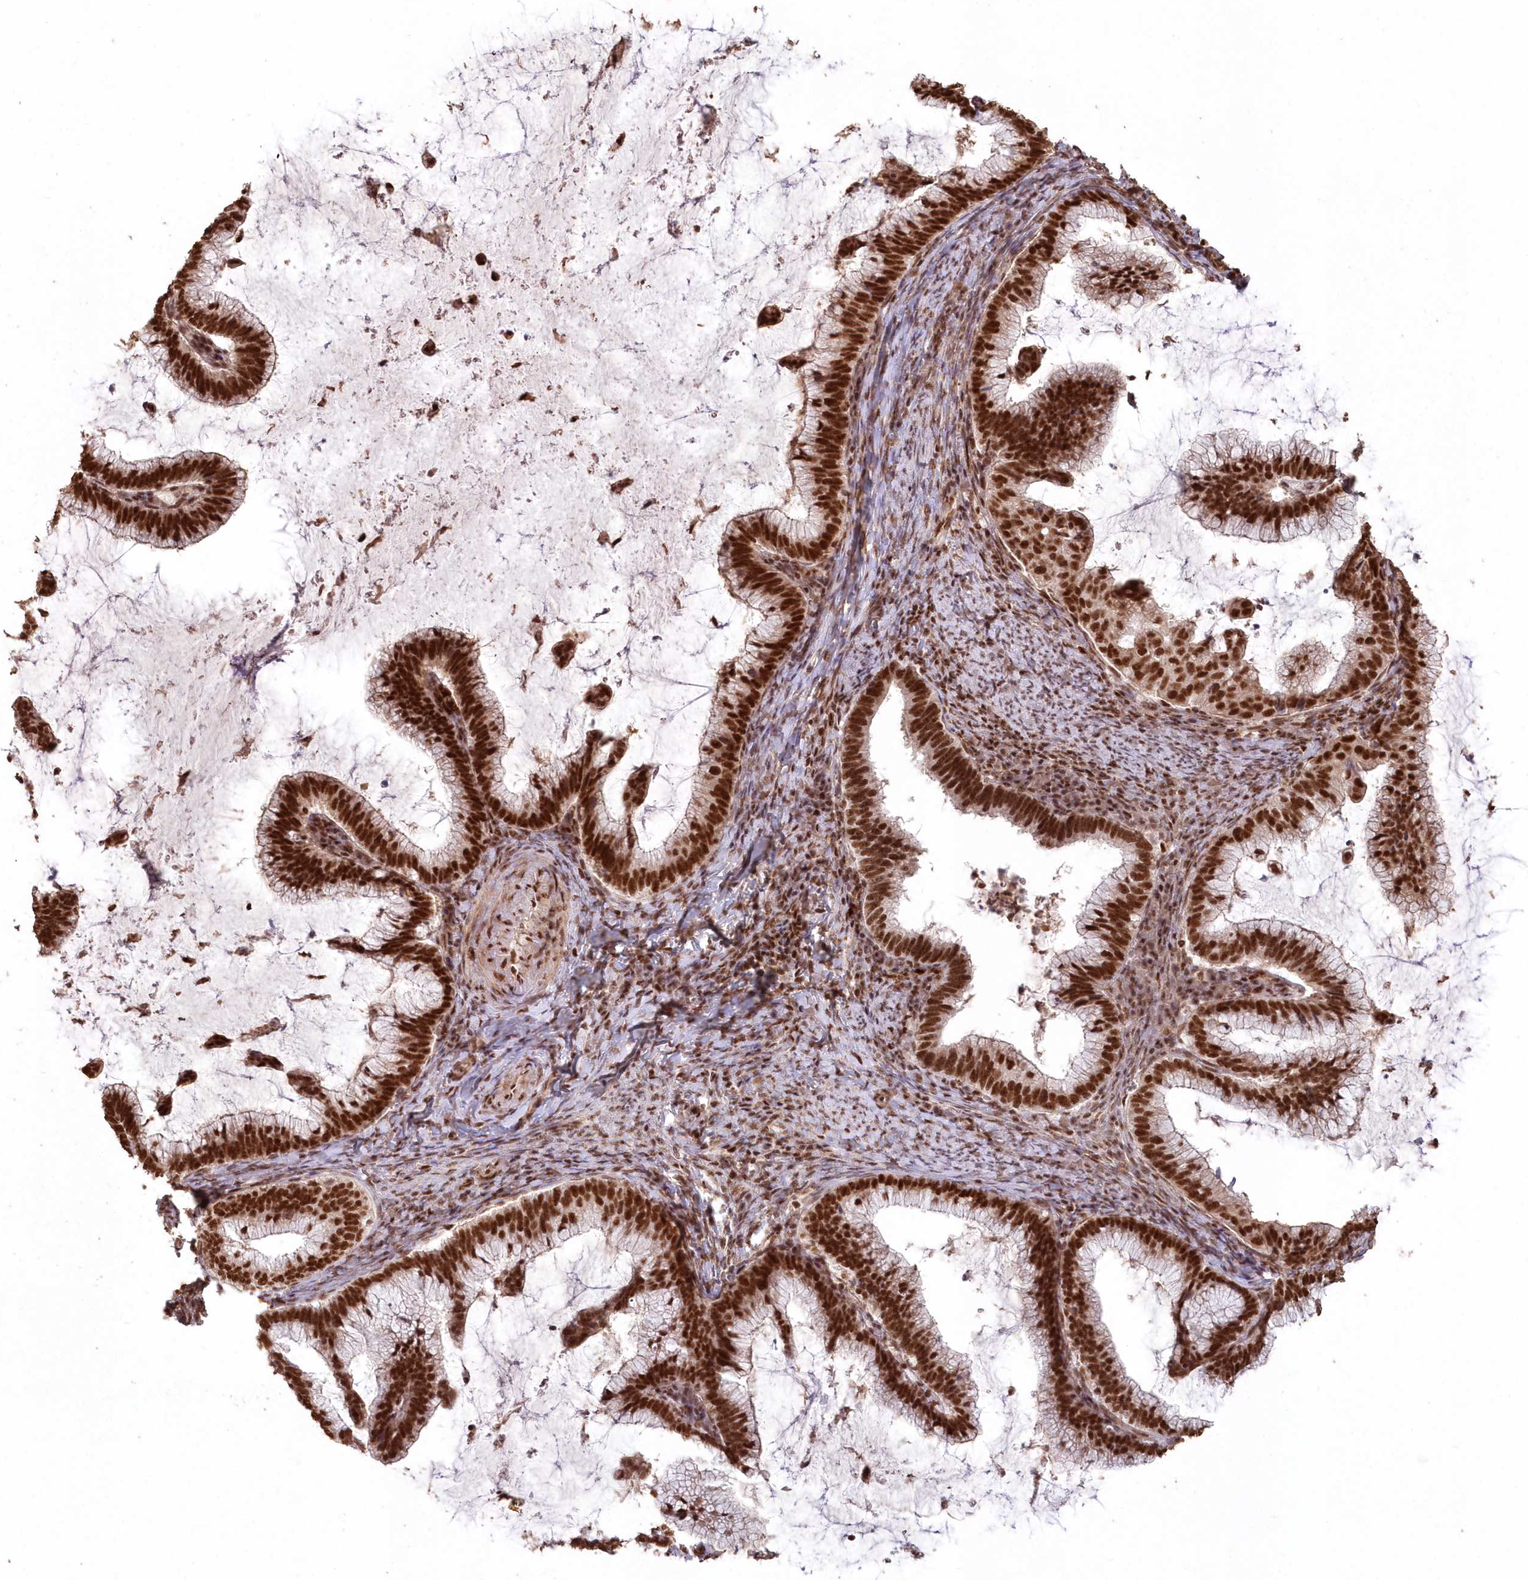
{"staining": {"intensity": "strong", "quantity": ">75%", "location": "nuclear"}, "tissue": "cervical cancer", "cell_type": "Tumor cells", "image_type": "cancer", "snomed": [{"axis": "morphology", "description": "Adenocarcinoma, NOS"}, {"axis": "topography", "description": "Cervix"}], "caption": "The photomicrograph demonstrates staining of cervical adenocarcinoma, revealing strong nuclear protein expression (brown color) within tumor cells. The staining was performed using DAB to visualize the protein expression in brown, while the nuclei were stained in blue with hematoxylin (Magnification: 20x).", "gene": "PDS5A", "patient": {"sex": "female", "age": 36}}